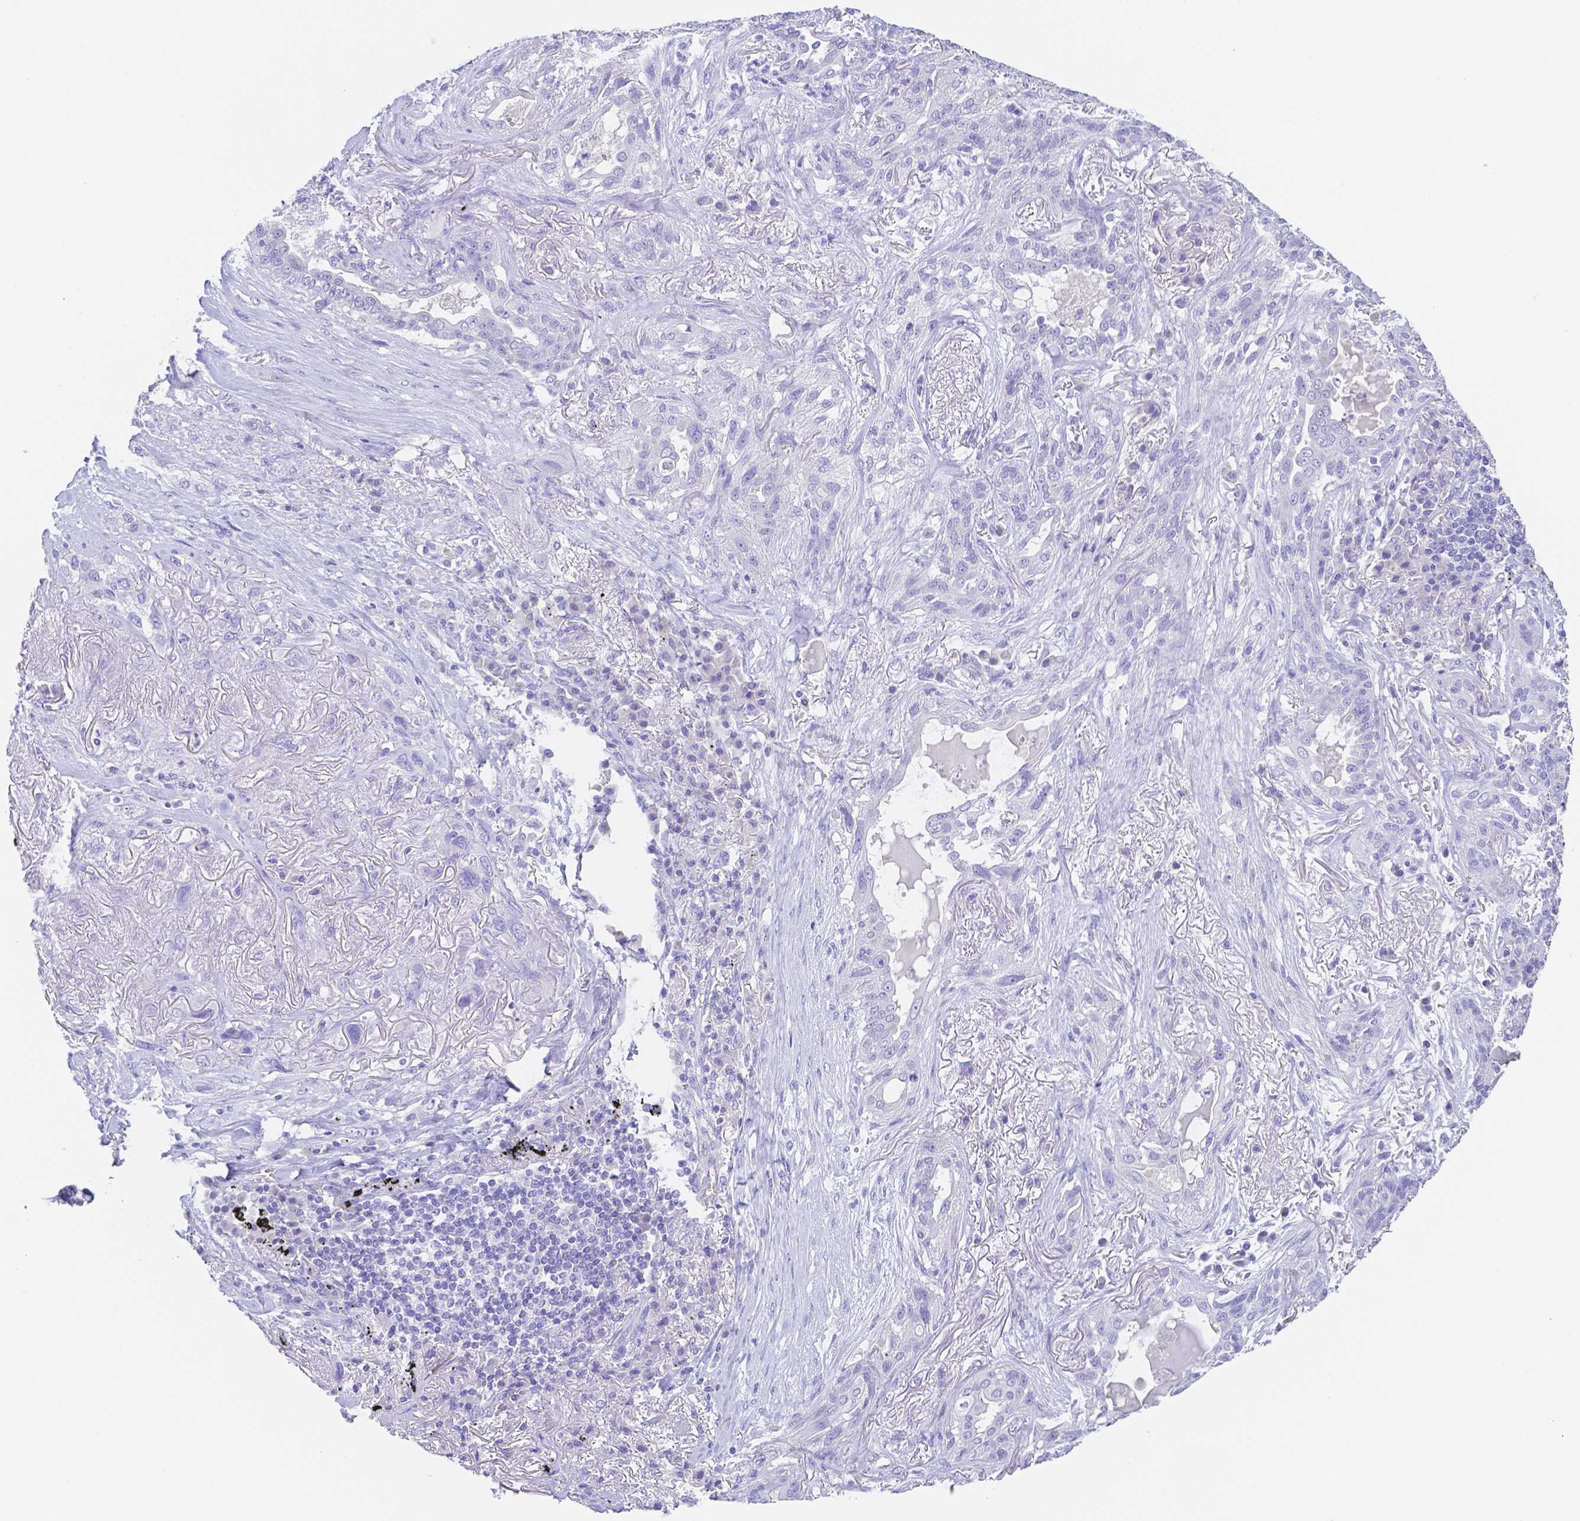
{"staining": {"intensity": "negative", "quantity": "none", "location": "none"}, "tissue": "lung cancer", "cell_type": "Tumor cells", "image_type": "cancer", "snomed": [{"axis": "morphology", "description": "Squamous cell carcinoma, NOS"}, {"axis": "topography", "description": "Lung"}], "caption": "This is an IHC histopathology image of human lung cancer. There is no positivity in tumor cells.", "gene": "ZG16B", "patient": {"sex": "female", "age": 70}}